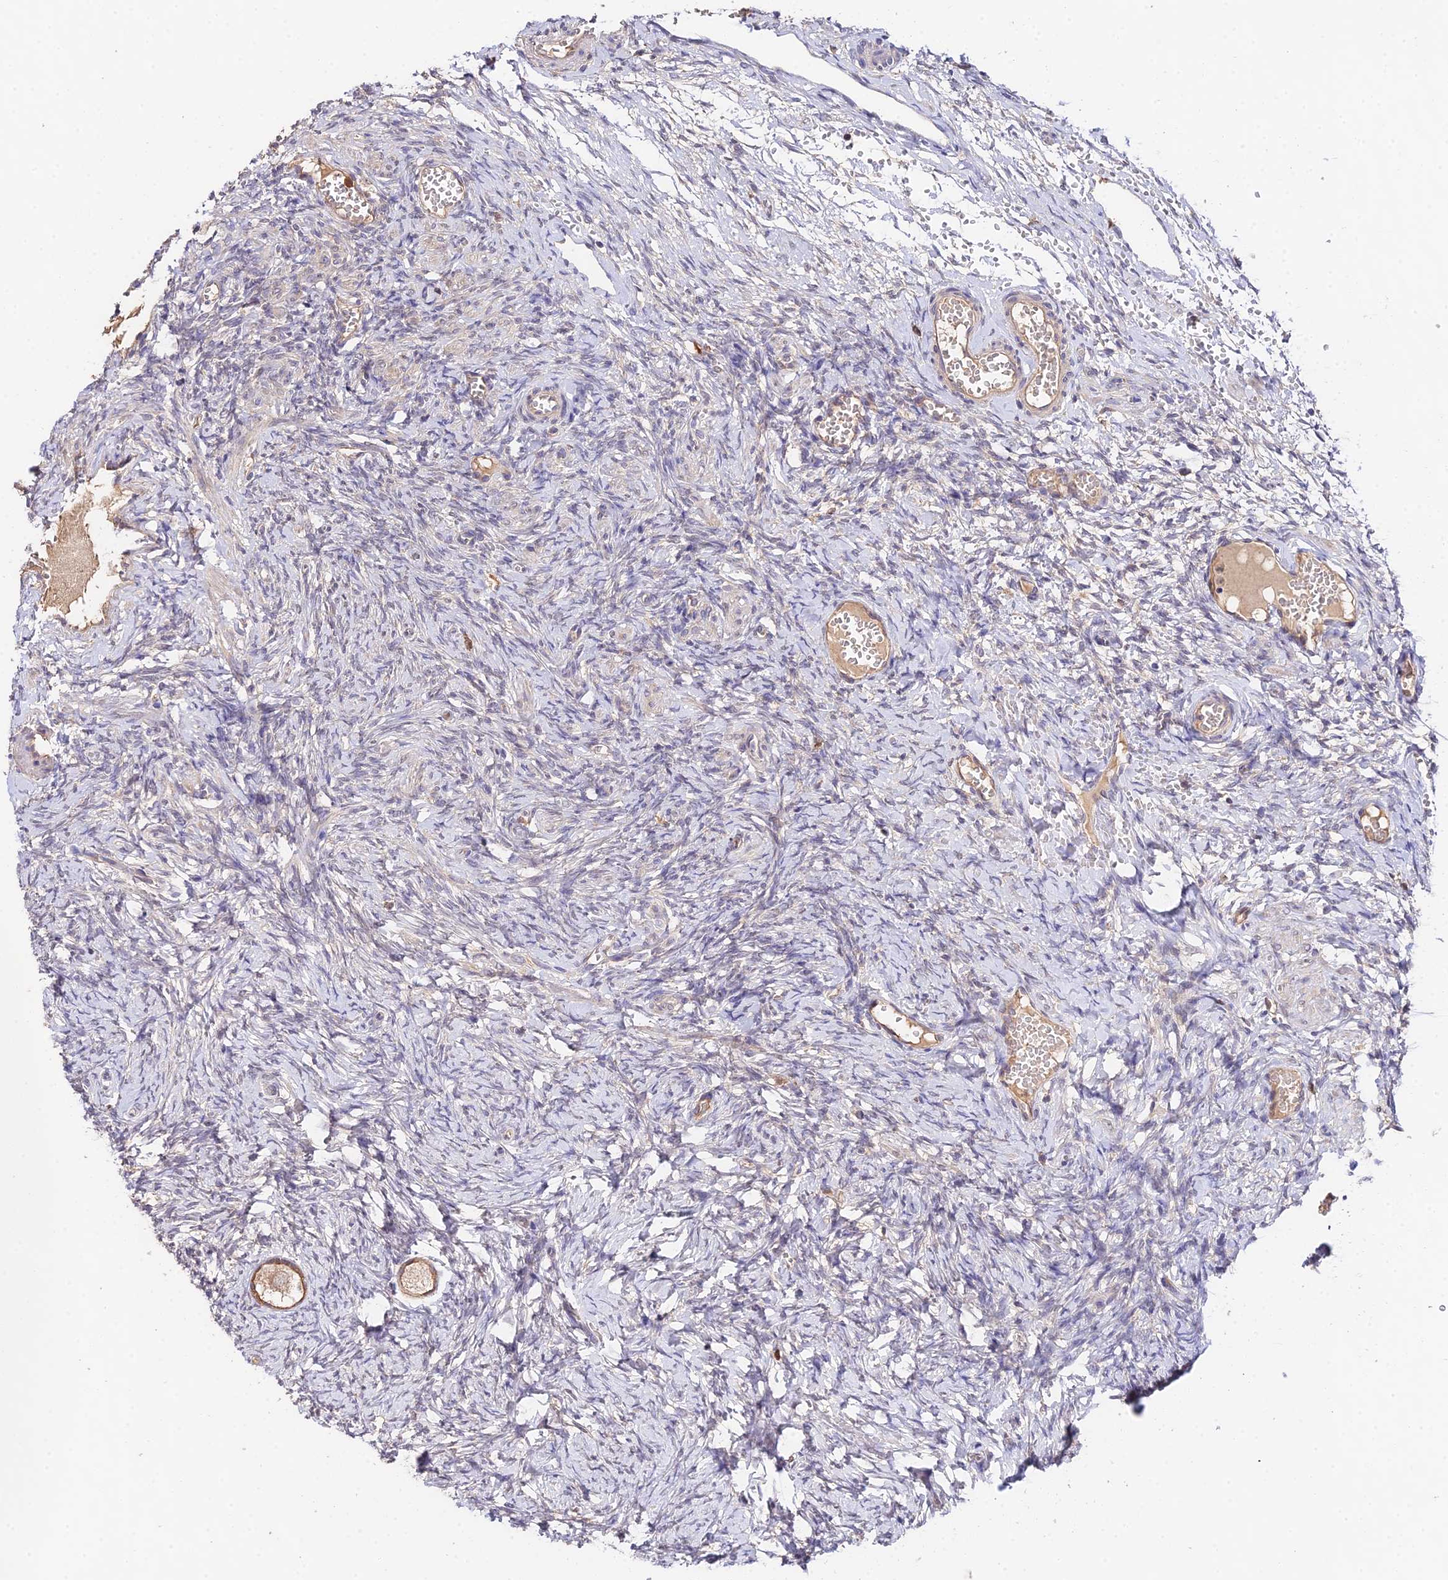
{"staining": {"intensity": "negative", "quantity": "none", "location": "none"}, "tissue": "ovary", "cell_type": "Ovarian stroma cells", "image_type": "normal", "snomed": [{"axis": "morphology", "description": "Adenocarcinoma, NOS"}, {"axis": "topography", "description": "Endometrium"}], "caption": "IHC image of benign ovary: human ovary stained with DAB (3,3'-diaminobenzidine) reveals no significant protein staining in ovarian stroma cells.", "gene": "FBP1", "patient": {"sex": "female", "age": 32}}